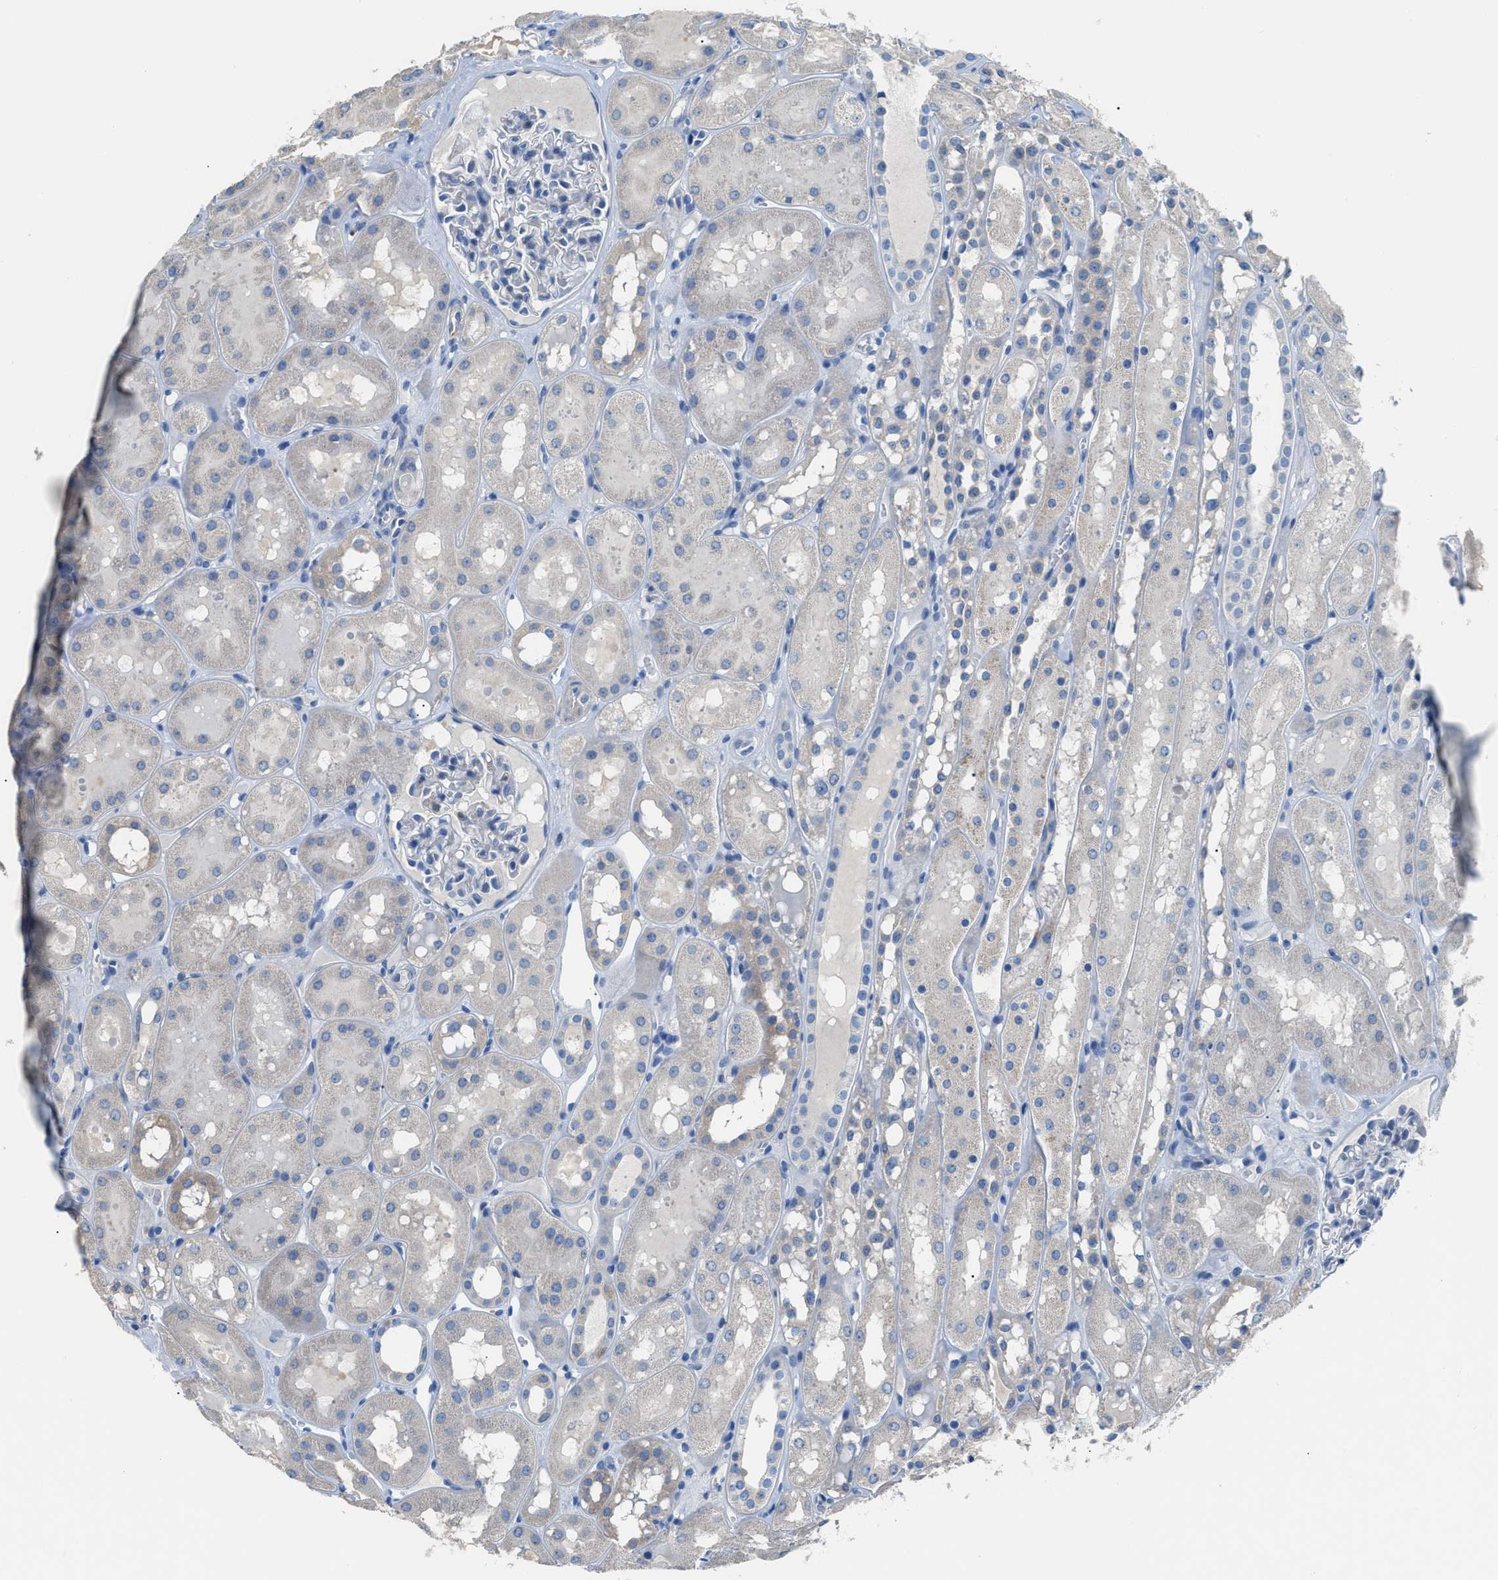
{"staining": {"intensity": "negative", "quantity": "none", "location": "none"}, "tissue": "kidney", "cell_type": "Cells in glomeruli", "image_type": "normal", "snomed": [{"axis": "morphology", "description": "Normal tissue, NOS"}, {"axis": "topography", "description": "Kidney"}, {"axis": "topography", "description": "Urinary bladder"}], "caption": "Immunohistochemical staining of benign human kidney reveals no significant staining in cells in glomeruli.", "gene": "ITPR1", "patient": {"sex": "male", "age": 16}}